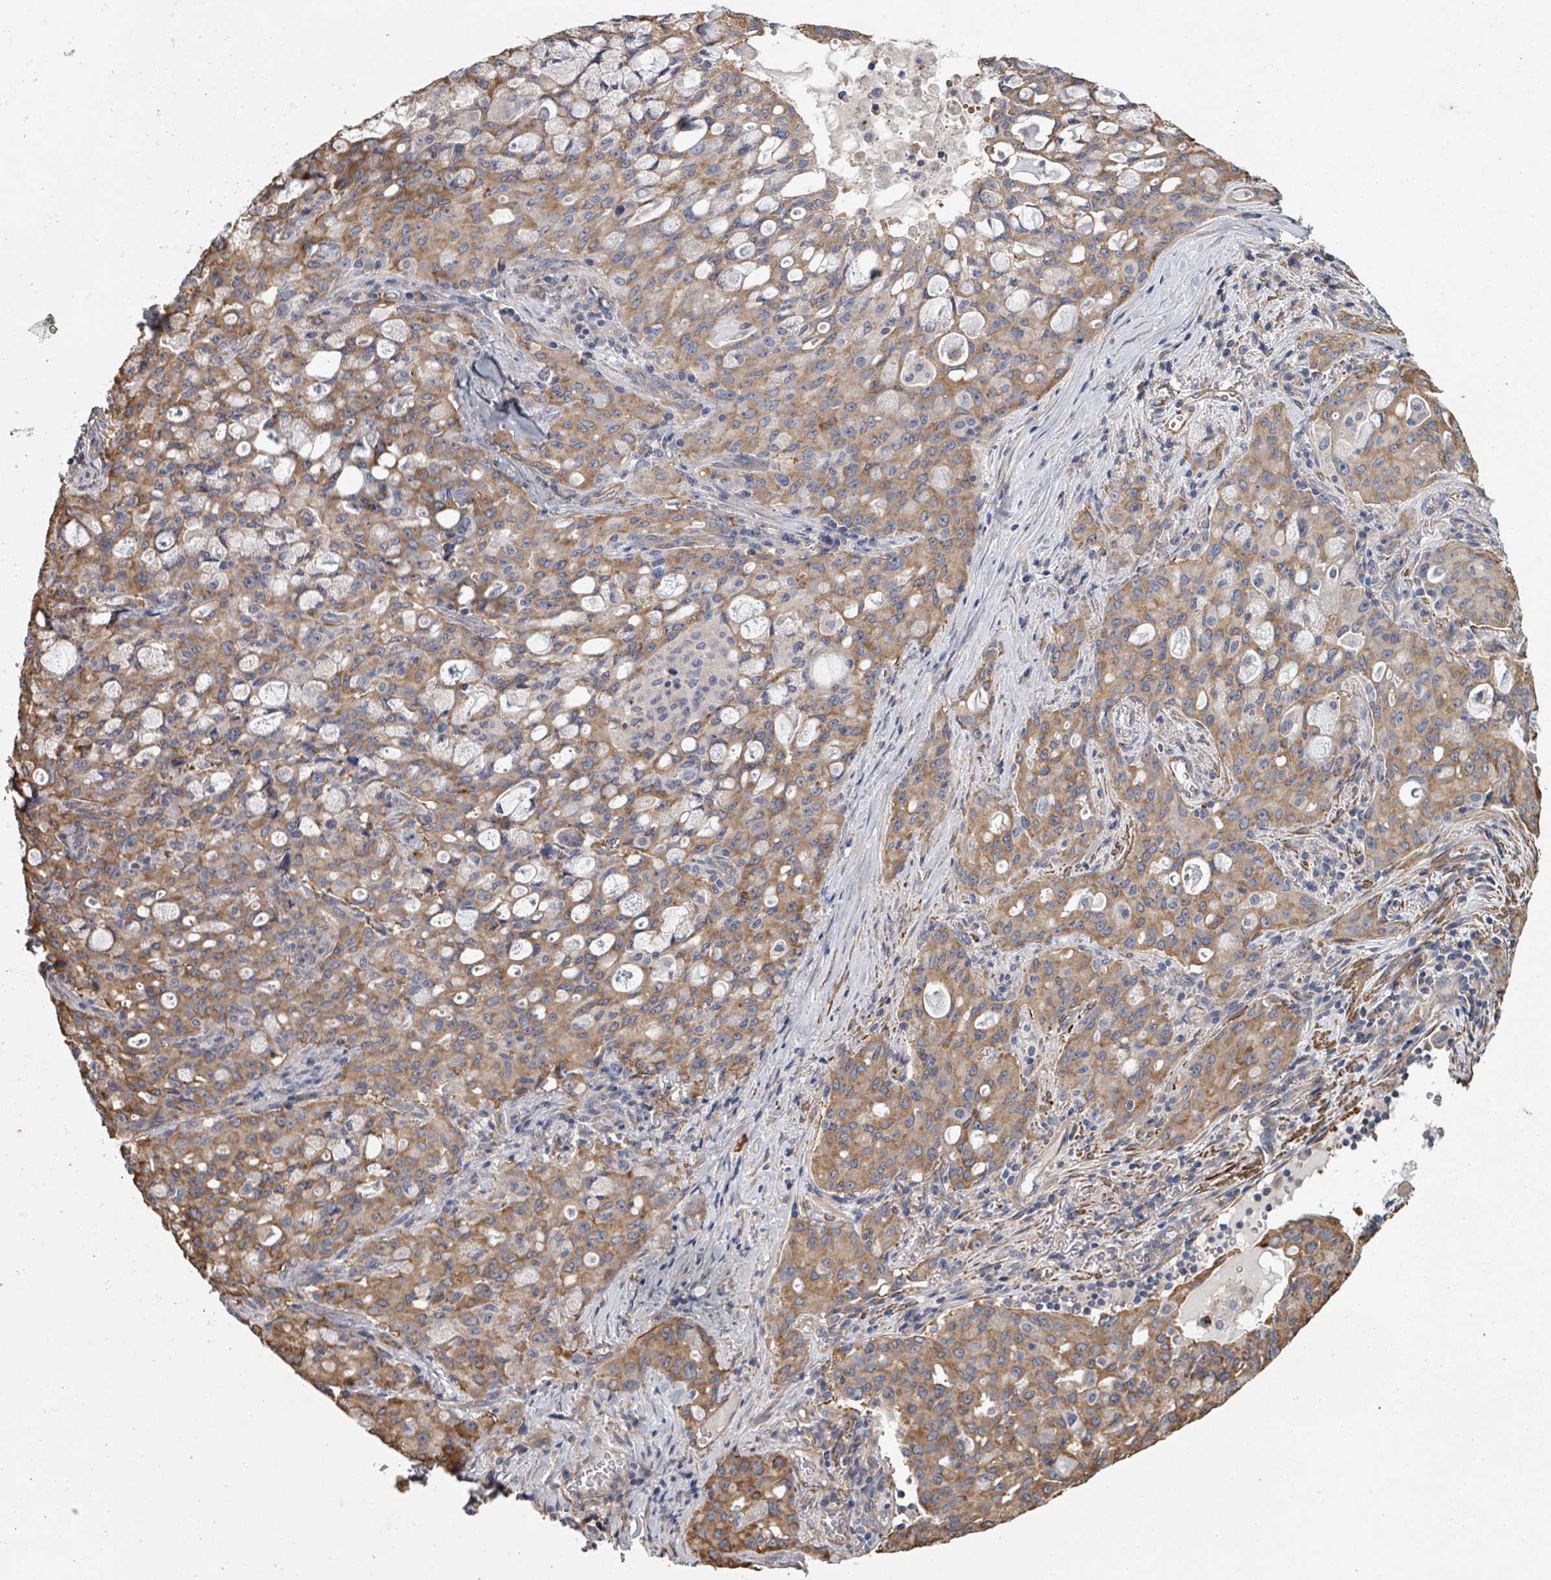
{"staining": {"intensity": "moderate", "quantity": ">75%", "location": "cytoplasmic/membranous"}, "tissue": "lung cancer", "cell_type": "Tumor cells", "image_type": "cancer", "snomed": [{"axis": "morphology", "description": "Adenocarcinoma, NOS"}, {"axis": "topography", "description": "Lung"}], "caption": "High-power microscopy captured an immunohistochemistry image of lung adenocarcinoma, revealing moderate cytoplasmic/membranous expression in approximately >75% of tumor cells.", "gene": "ADCK1", "patient": {"sex": "female", "age": 44}}